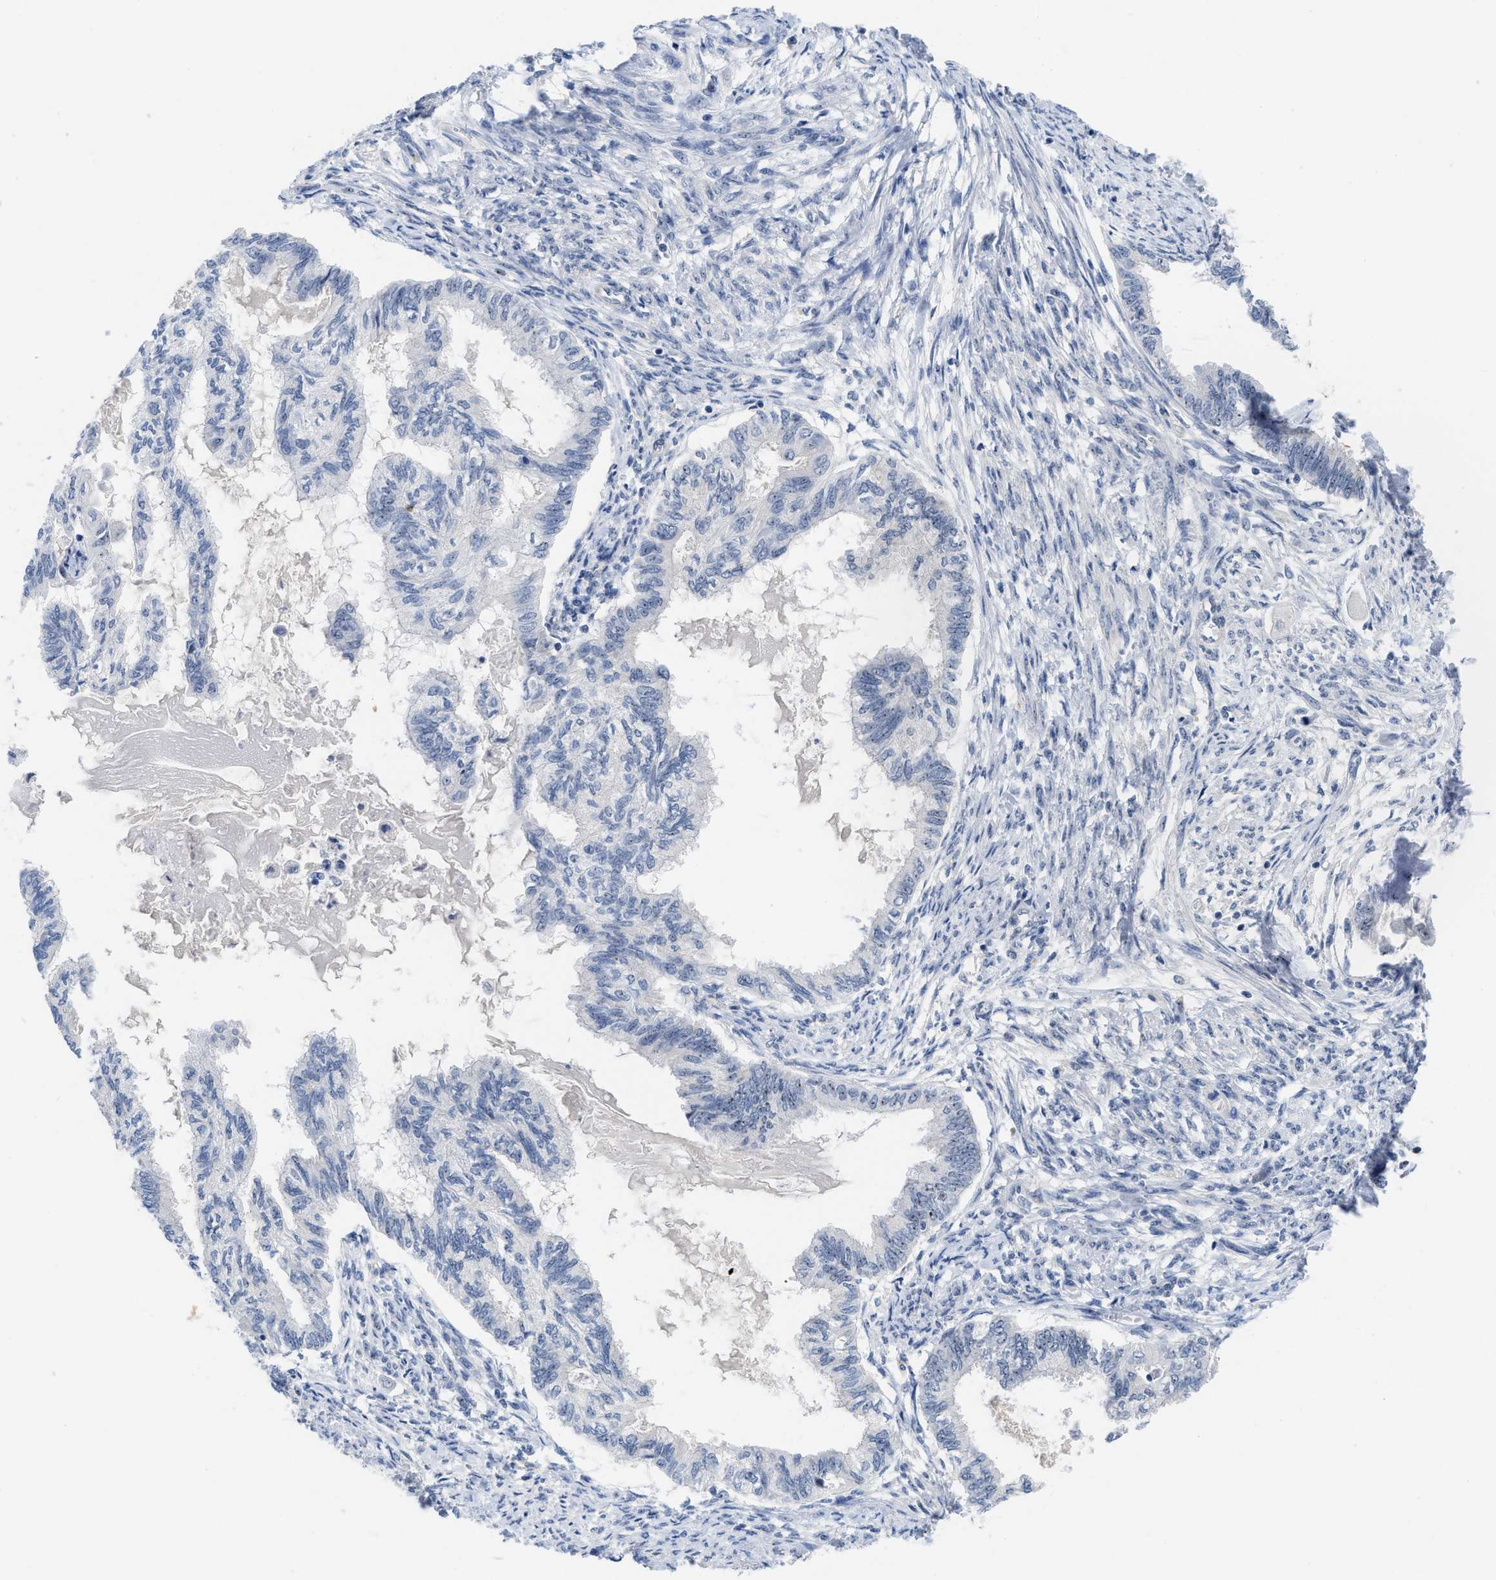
{"staining": {"intensity": "negative", "quantity": "none", "location": "none"}, "tissue": "cervical cancer", "cell_type": "Tumor cells", "image_type": "cancer", "snomed": [{"axis": "morphology", "description": "Normal tissue, NOS"}, {"axis": "morphology", "description": "Adenocarcinoma, NOS"}, {"axis": "topography", "description": "Cervix"}, {"axis": "topography", "description": "Endometrium"}], "caption": "This is an immunohistochemistry histopathology image of human cervical cancer (adenocarcinoma). There is no staining in tumor cells.", "gene": "NOP58", "patient": {"sex": "female", "age": 86}}